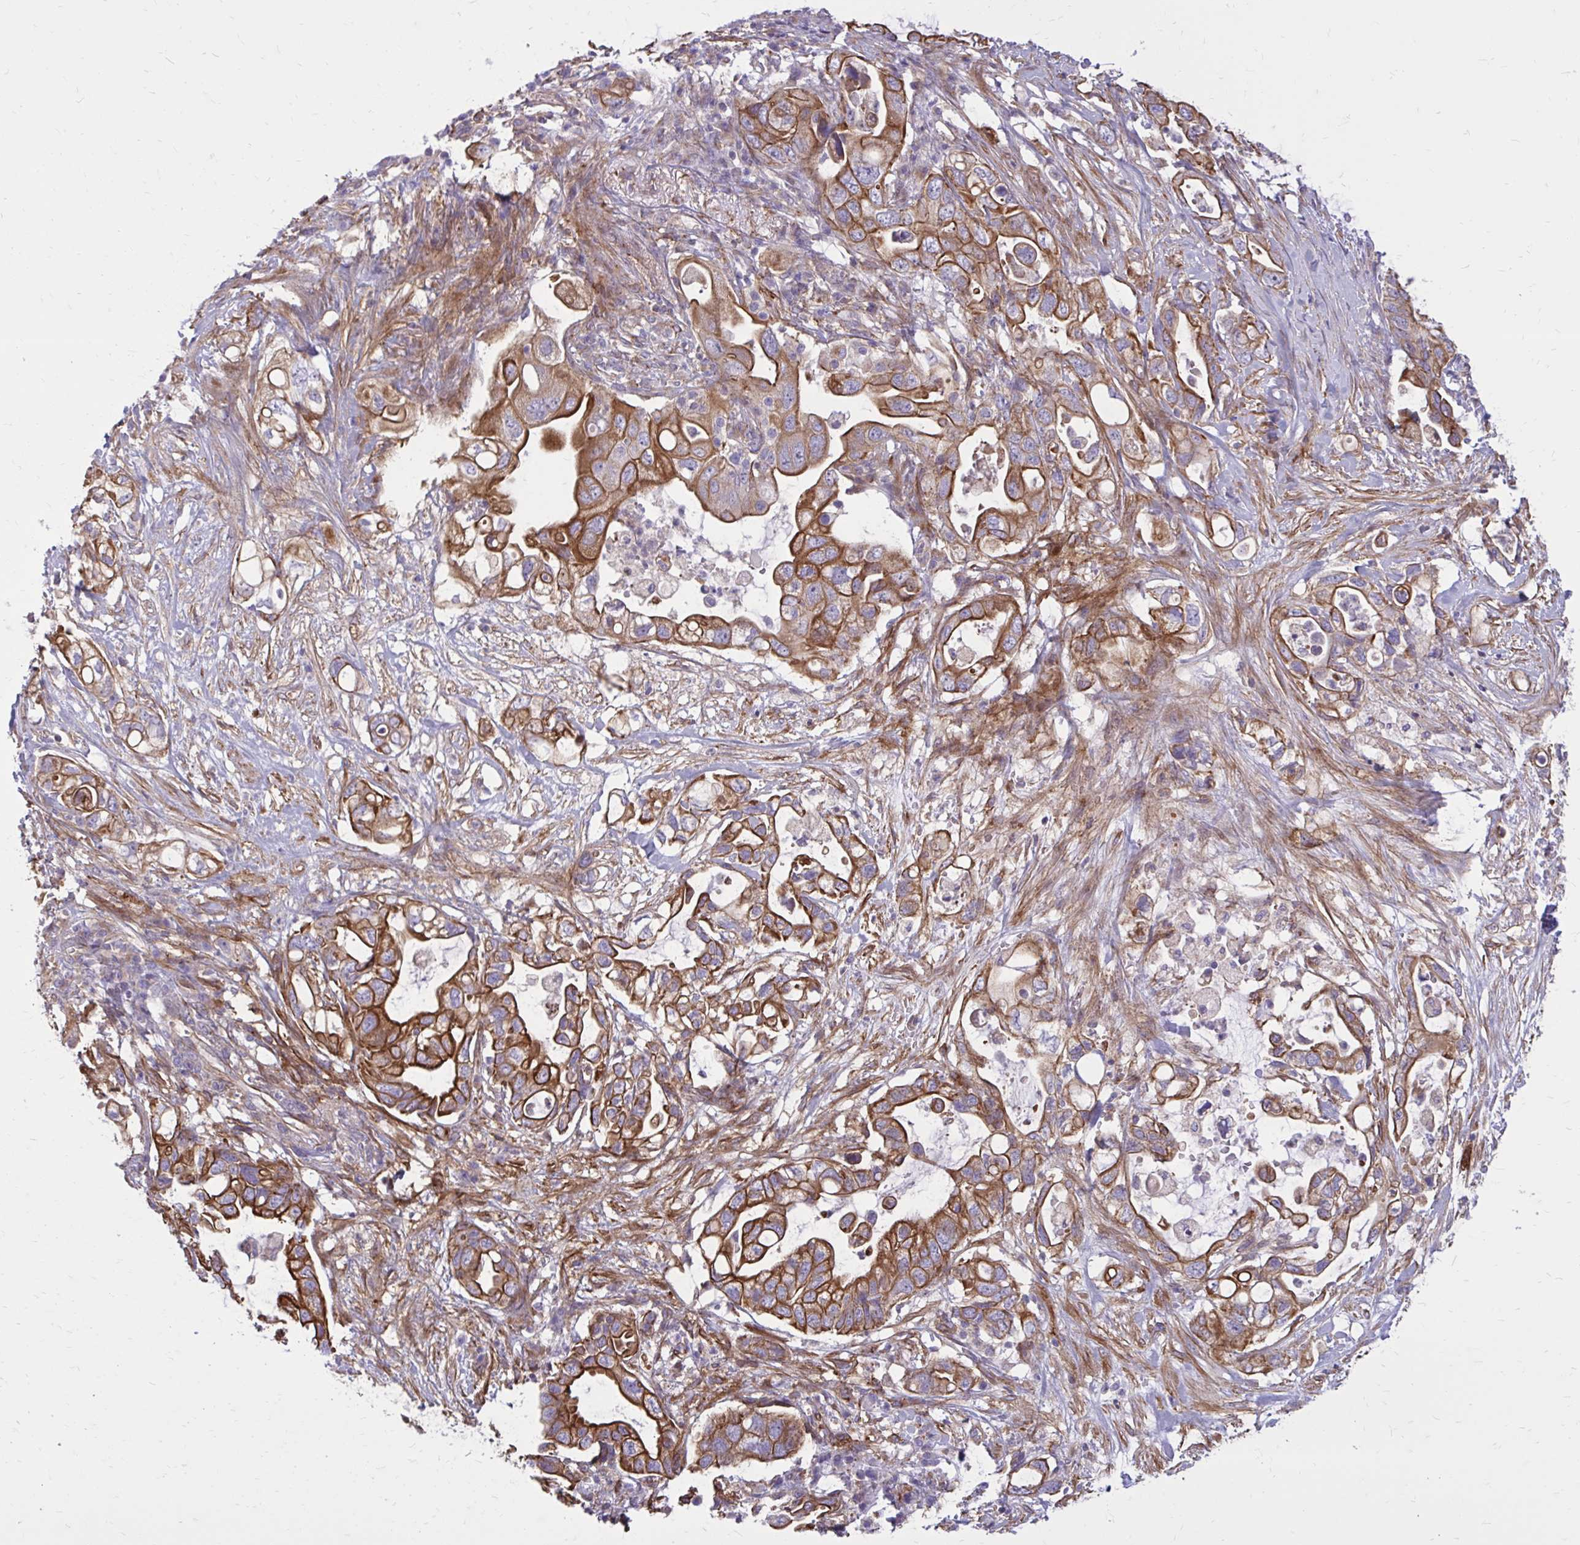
{"staining": {"intensity": "strong", "quantity": ">75%", "location": "cytoplasmic/membranous"}, "tissue": "pancreatic cancer", "cell_type": "Tumor cells", "image_type": "cancer", "snomed": [{"axis": "morphology", "description": "Adenocarcinoma, NOS"}, {"axis": "topography", "description": "Pancreas"}], "caption": "A brown stain labels strong cytoplasmic/membranous expression of a protein in adenocarcinoma (pancreatic) tumor cells. (IHC, brightfield microscopy, high magnification).", "gene": "FAP", "patient": {"sex": "female", "age": 72}}